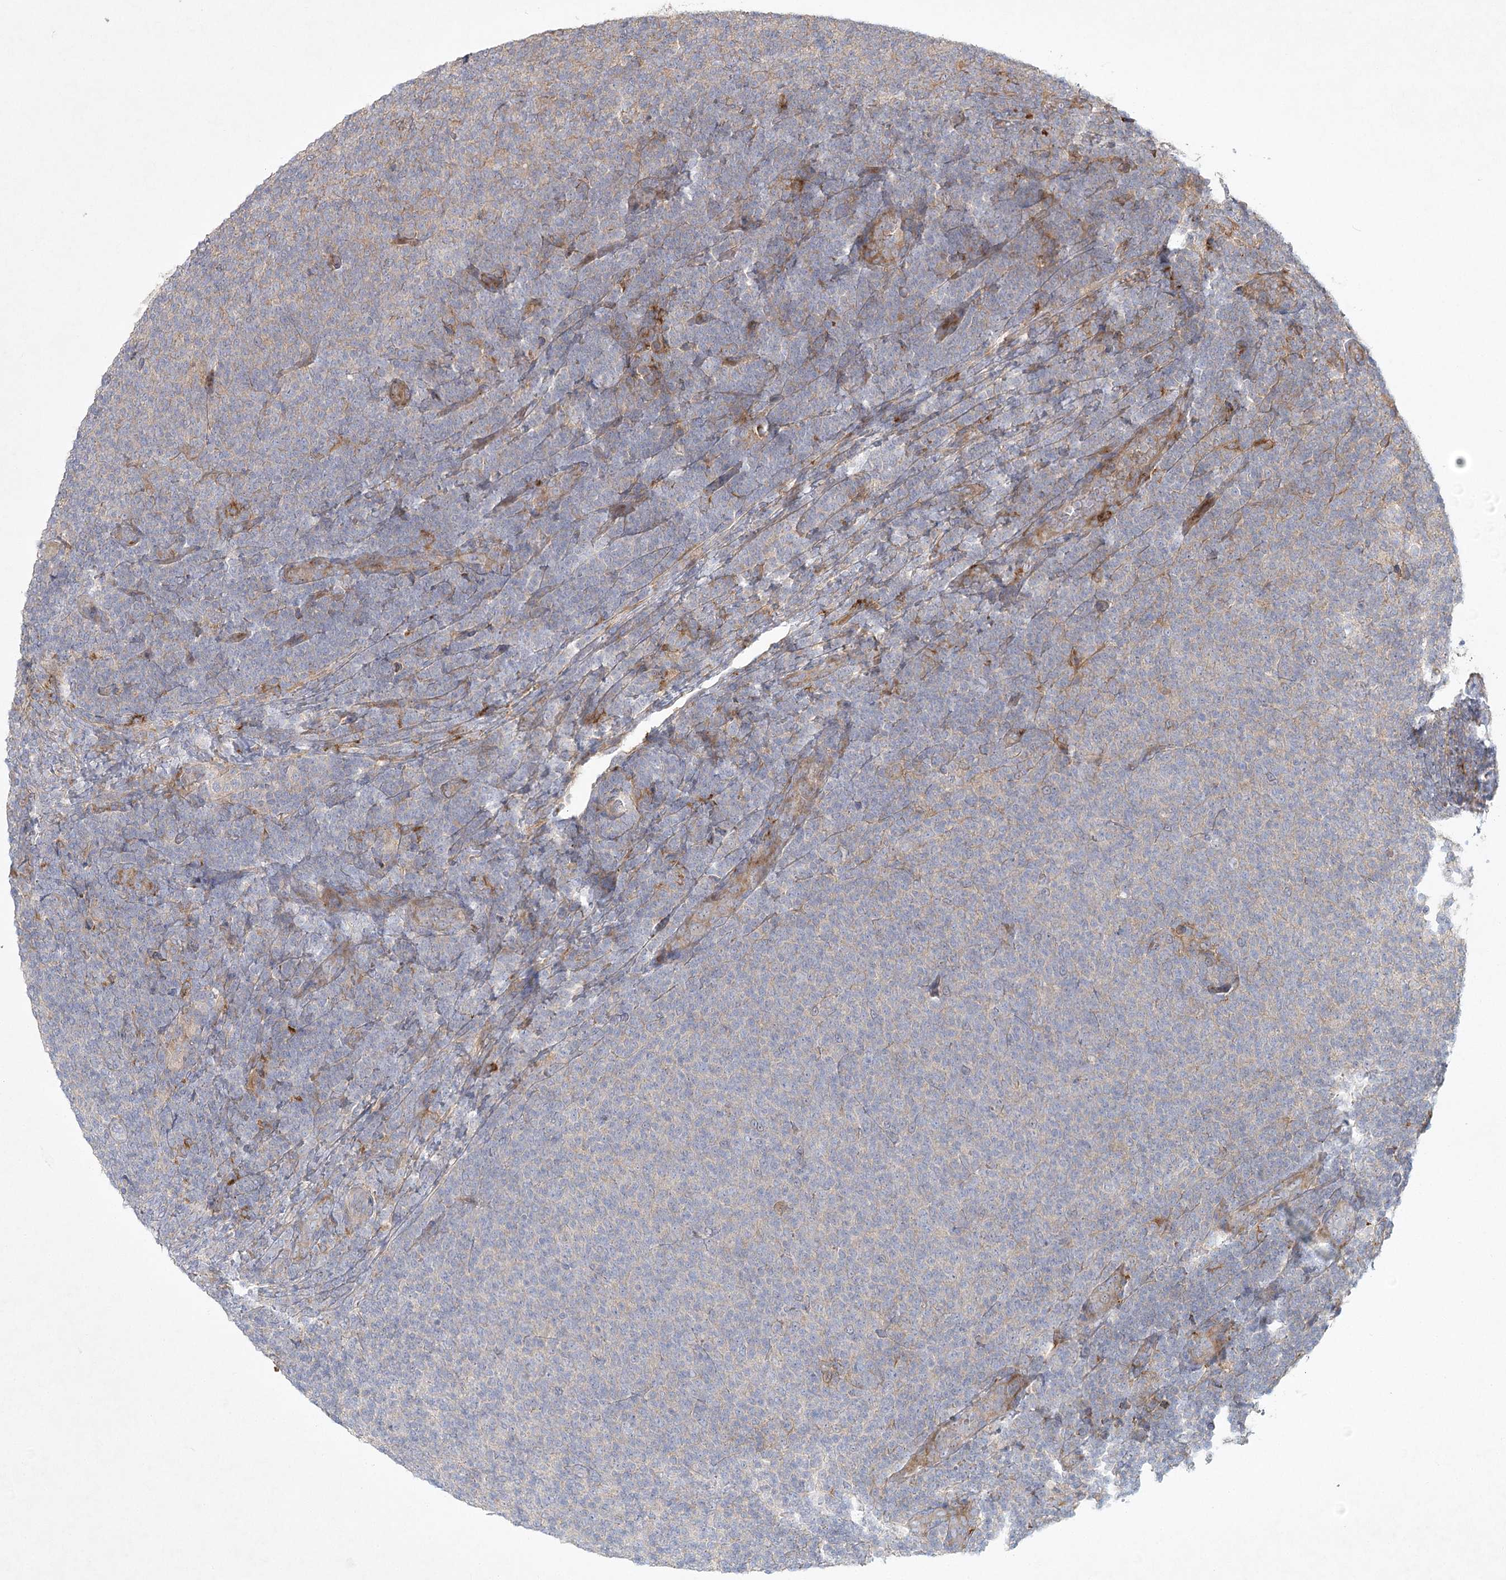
{"staining": {"intensity": "negative", "quantity": "none", "location": "none"}, "tissue": "lymphoma", "cell_type": "Tumor cells", "image_type": "cancer", "snomed": [{"axis": "morphology", "description": "Malignant lymphoma, non-Hodgkin's type, Low grade"}, {"axis": "topography", "description": "Lymph node"}], "caption": "A high-resolution image shows IHC staining of low-grade malignant lymphoma, non-Hodgkin's type, which reveals no significant staining in tumor cells.", "gene": "FAM110C", "patient": {"sex": "male", "age": 66}}